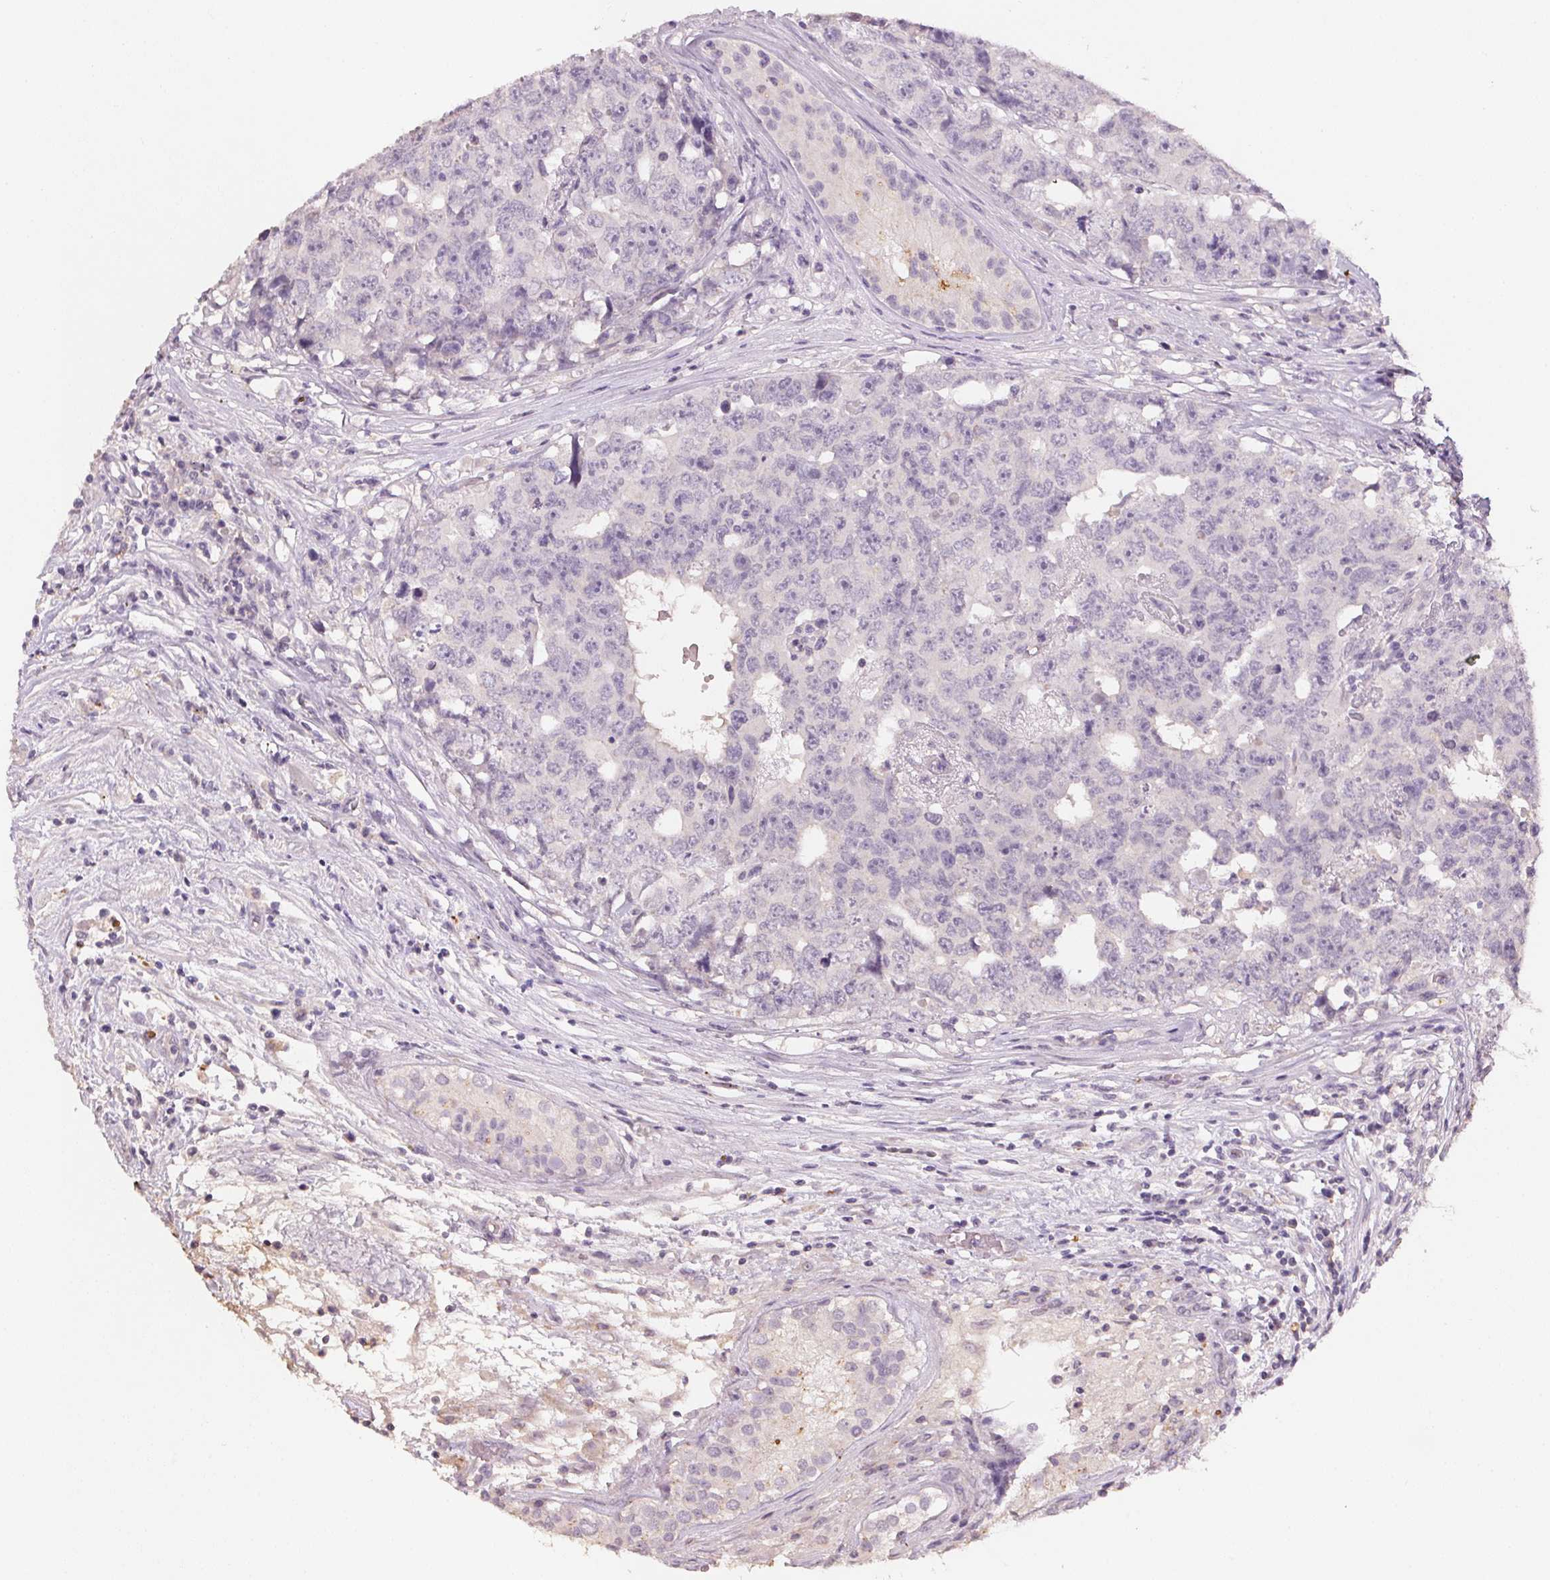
{"staining": {"intensity": "negative", "quantity": "none", "location": "none"}, "tissue": "testis cancer", "cell_type": "Tumor cells", "image_type": "cancer", "snomed": [{"axis": "morphology", "description": "Carcinoma, Embryonal, NOS"}, {"axis": "topography", "description": "Testis"}], "caption": "IHC micrograph of human testis cancer stained for a protein (brown), which displays no expression in tumor cells.", "gene": "CXCL5", "patient": {"sex": "male", "age": 24}}